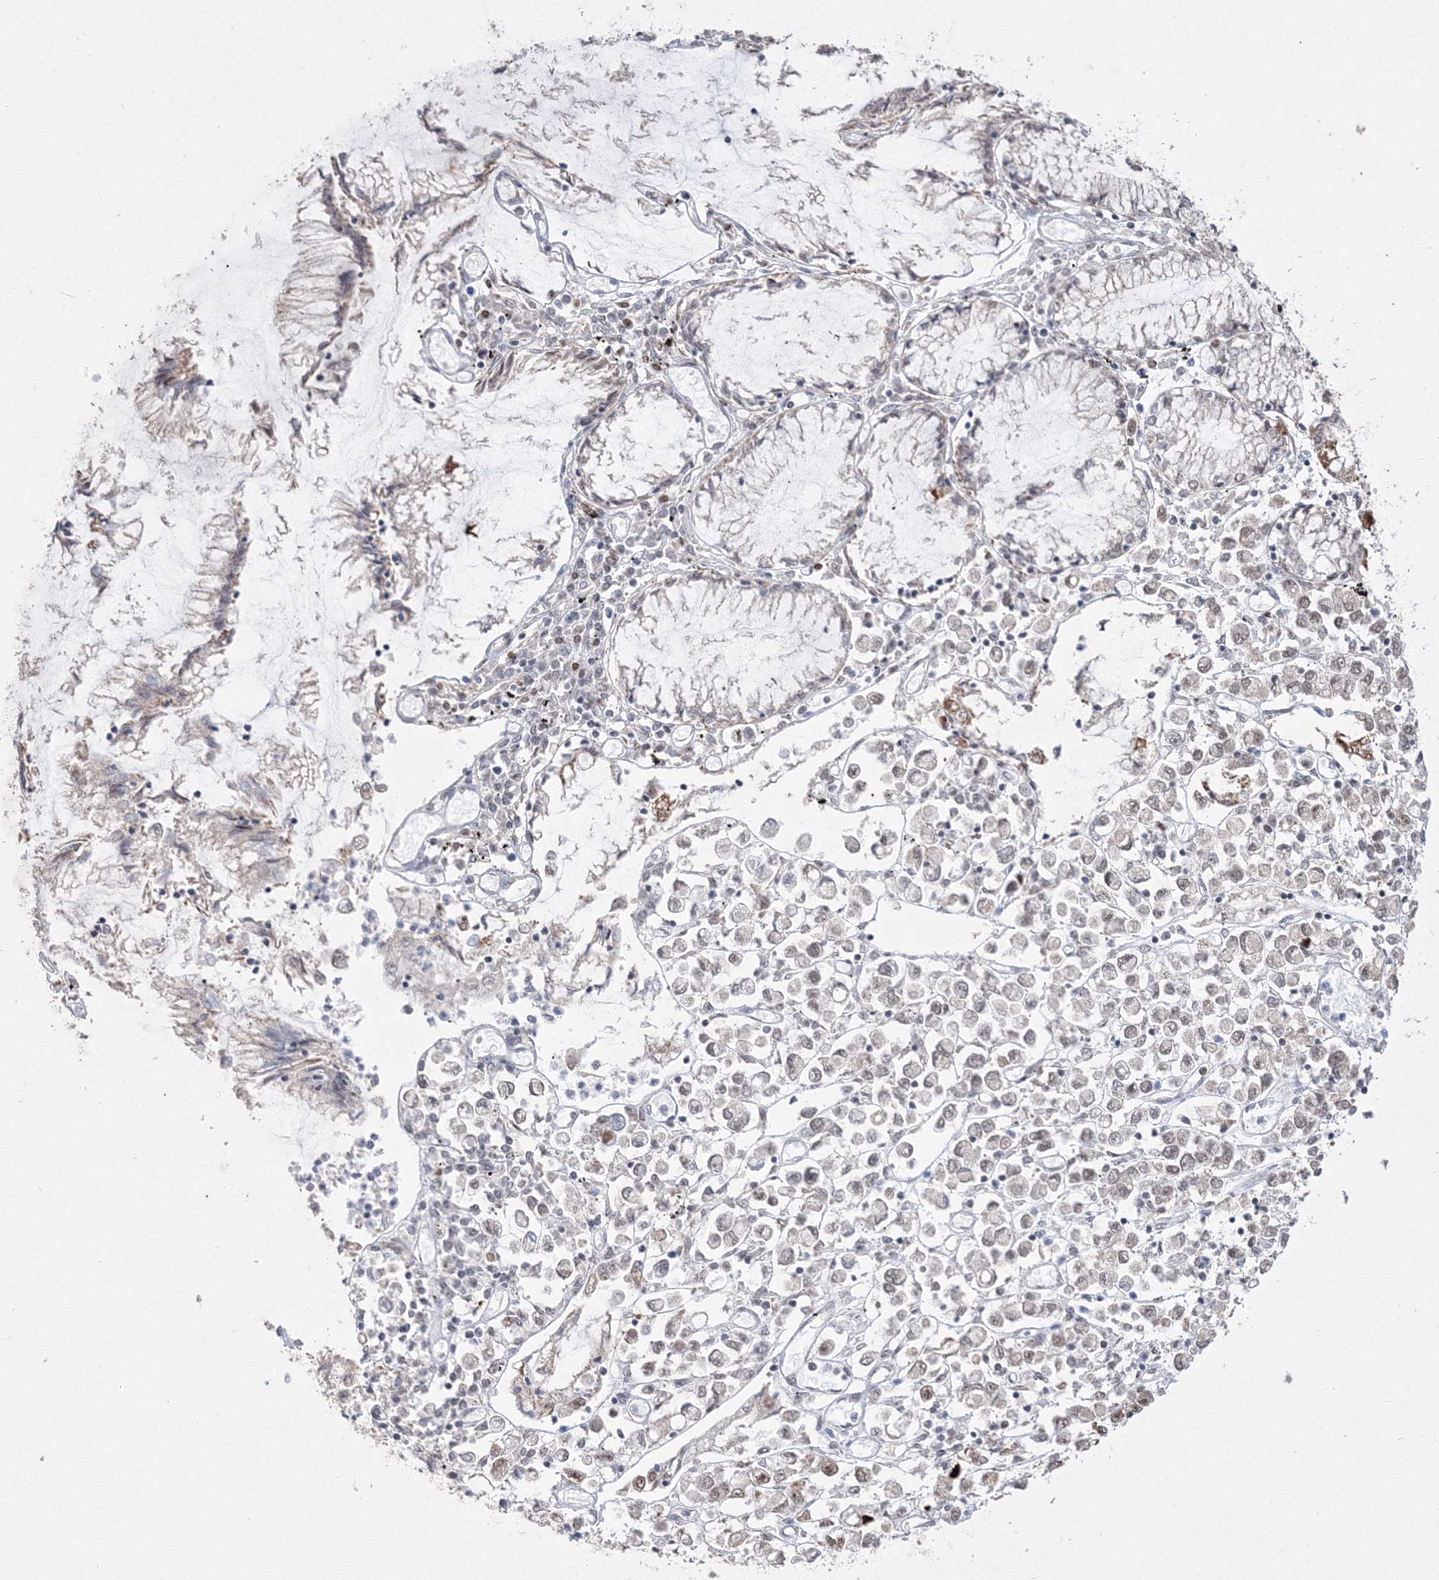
{"staining": {"intensity": "weak", "quantity": "<25%", "location": "nuclear"}, "tissue": "stomach cancer", "cell_type": "Tumor cells", "image_type": "cancer", "snomed": [{"axis": "morphology", "description": "Adenocarcinoma, NOS"}, {"axis": "topography", "description": "Stomach"}], "caption": "Immunohistochemistry (IHC) photomicrograph of neoplastic tissue: stomach cancer stained with DAB (3,3'-diaminobenzidine) reveals no significant protein staining in tumor cells.", "gene": "GRSF1", "patient": {"sex": "female", "age": 76}}